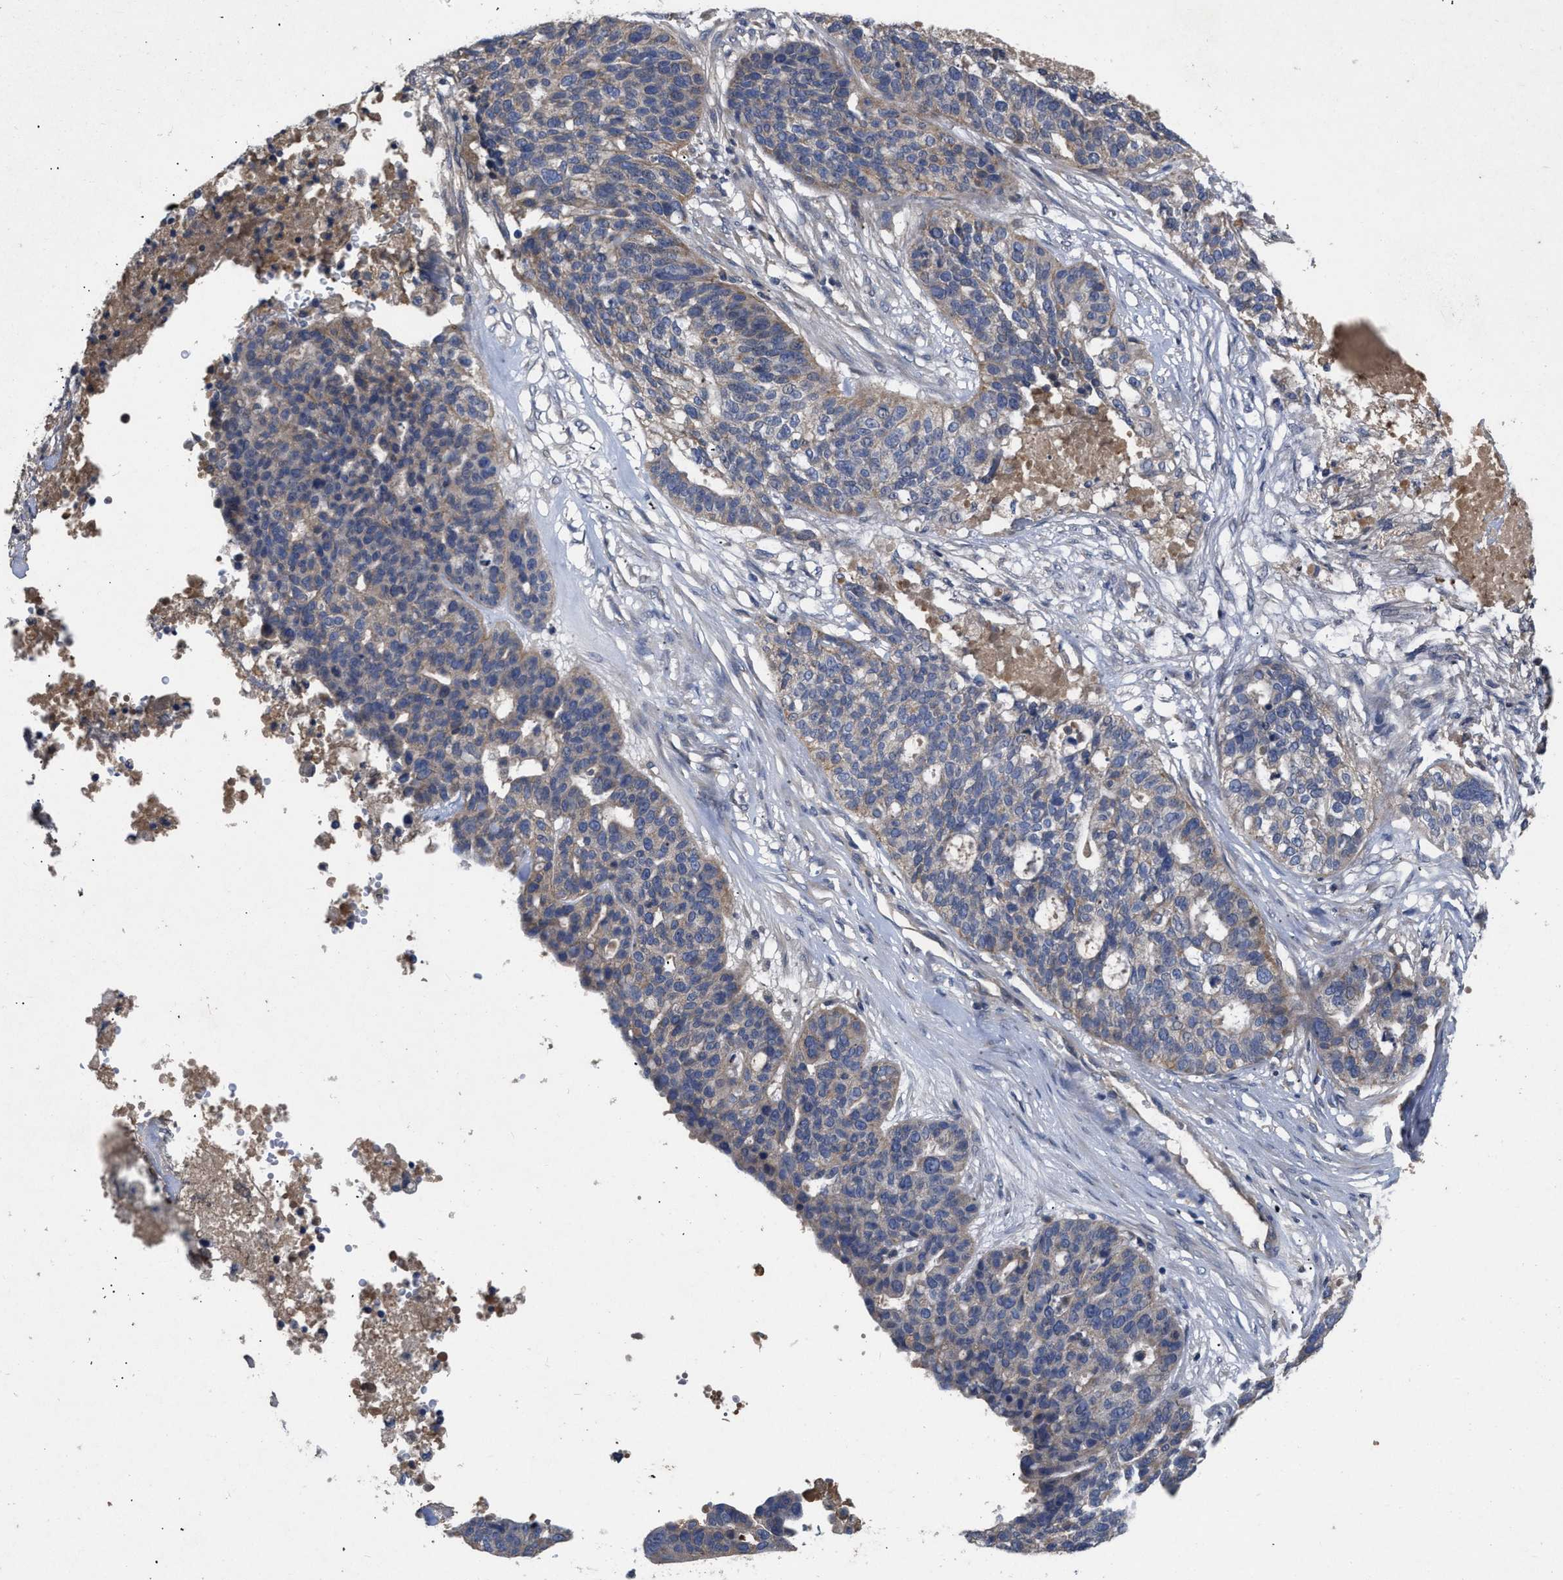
{"staining": {"intensity": "weak", "quantity": "25%-75%", "location": "cytoplasmic/membranous"}, "tissue": "ovarian cancer", "cell_type": "Tumor cells", "image_type": "cancer", "snomed": [{"axis": "morphology", "description": "Cystadenocarcinoma, serous, NOS"}, {"axis": "topography", "description": "Ovary"}], "caption": "About 25%-75% of tumor cells in human ovarian serous cystadenocarcinoma show weak cytoplasmic/membranous protein staining as visualized by brown immunohistochemical staining.", "gene": "VPS4A", "patient": {"sex": "female", "age": 59}}